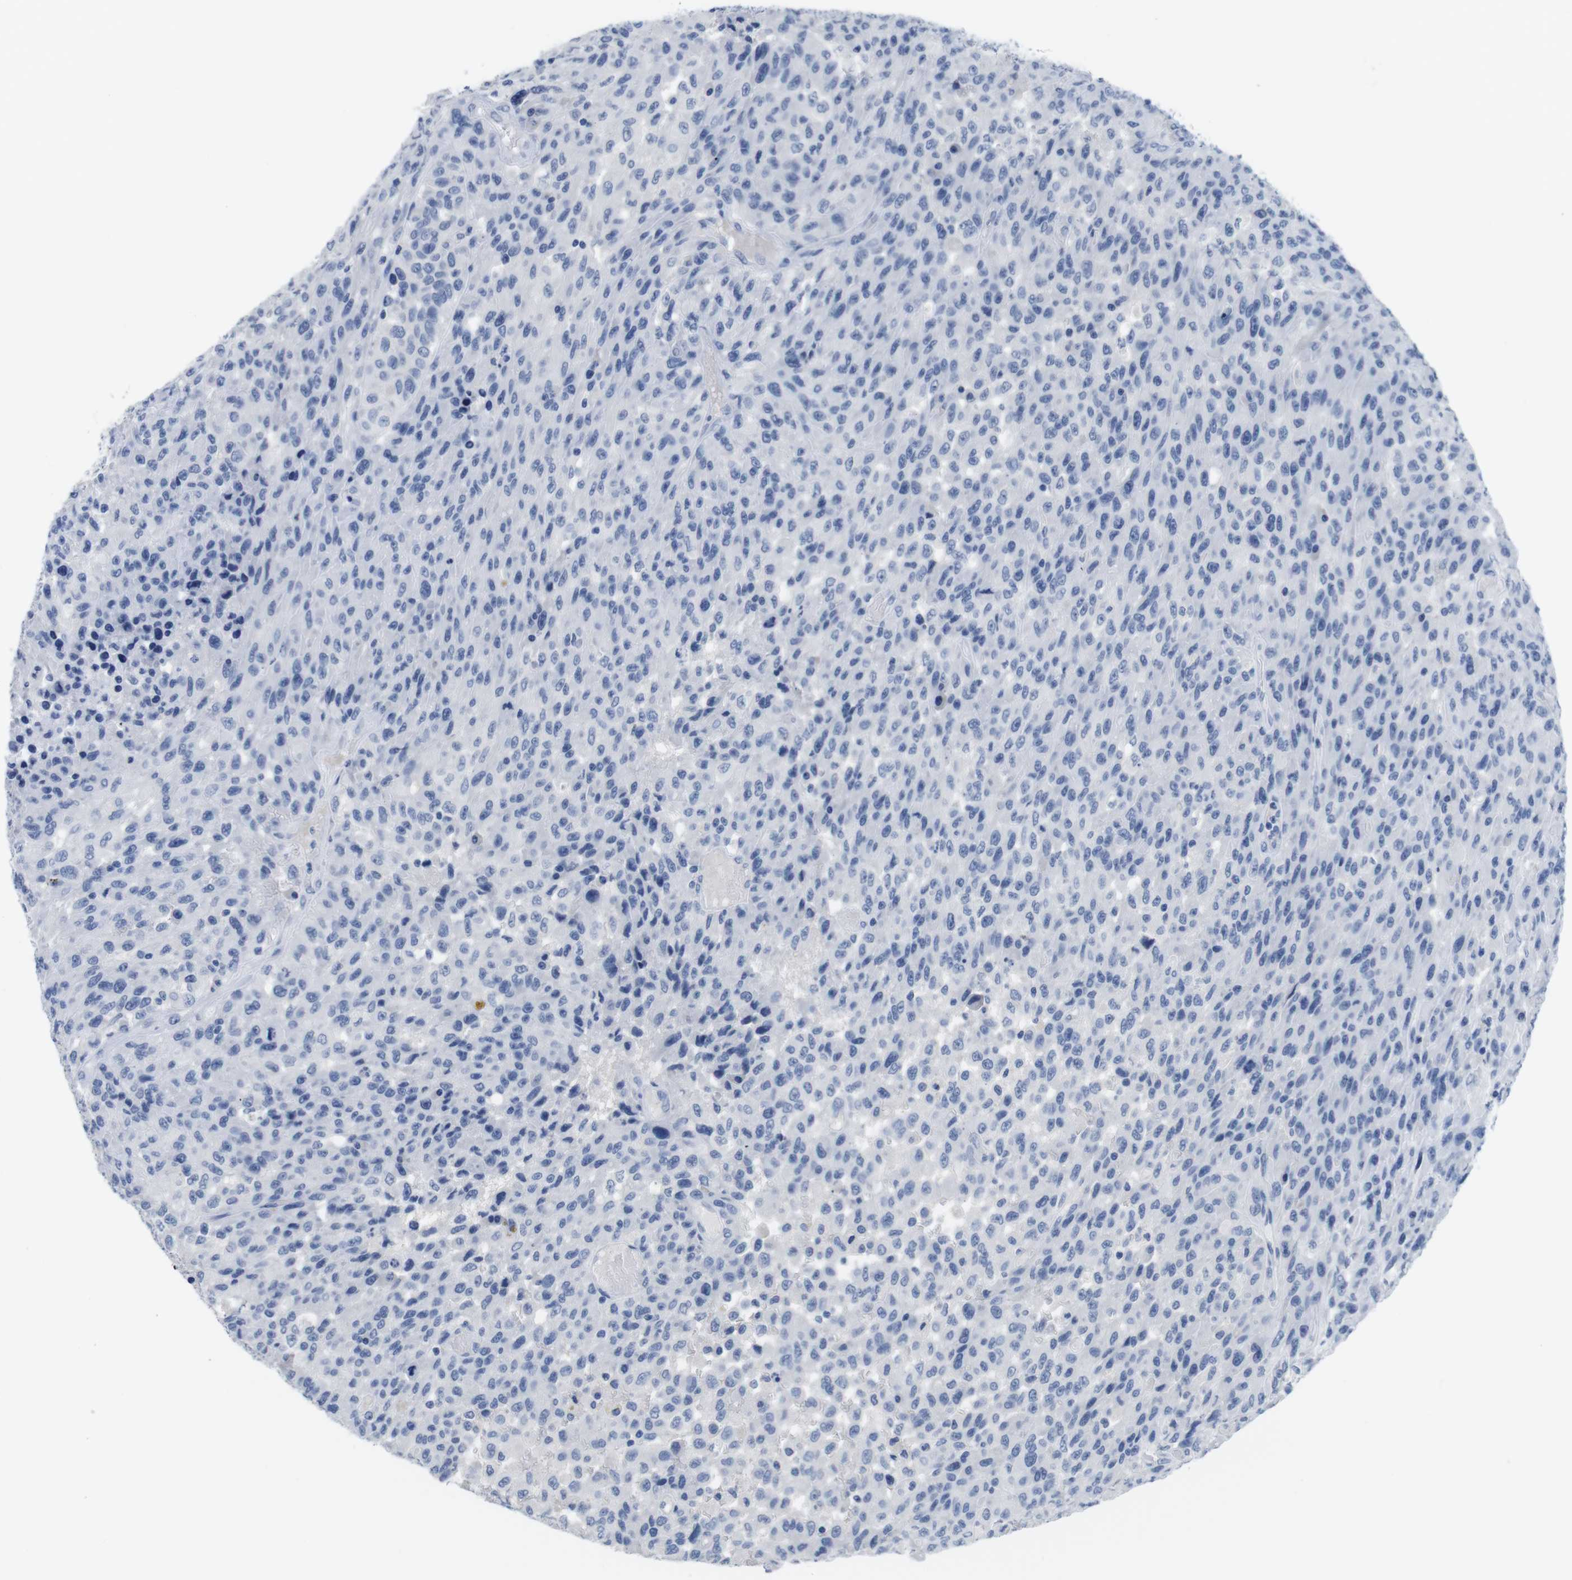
{"staining": {"intensity": "negative", "quantity": "none", "location": "none"}, "tissue": "urothelial cancer", "cell_type": "Tumor cells", "image_type": "cancer", "snomed": [{"axis": "morphology", "description": "Urothelial carcinoma, High grade"}, {"axis": "topography", "description": "Urinary bladder"}], "caption": "Immunohistochemistry image of neoplastic tissue: urothelial cancer stained with DAB (3,3'-diaminobenzidine) exhibits no significant protein staining in tumor cells.", "gene": "MAP6", "patient": {"sex": "male", "age": 66}}